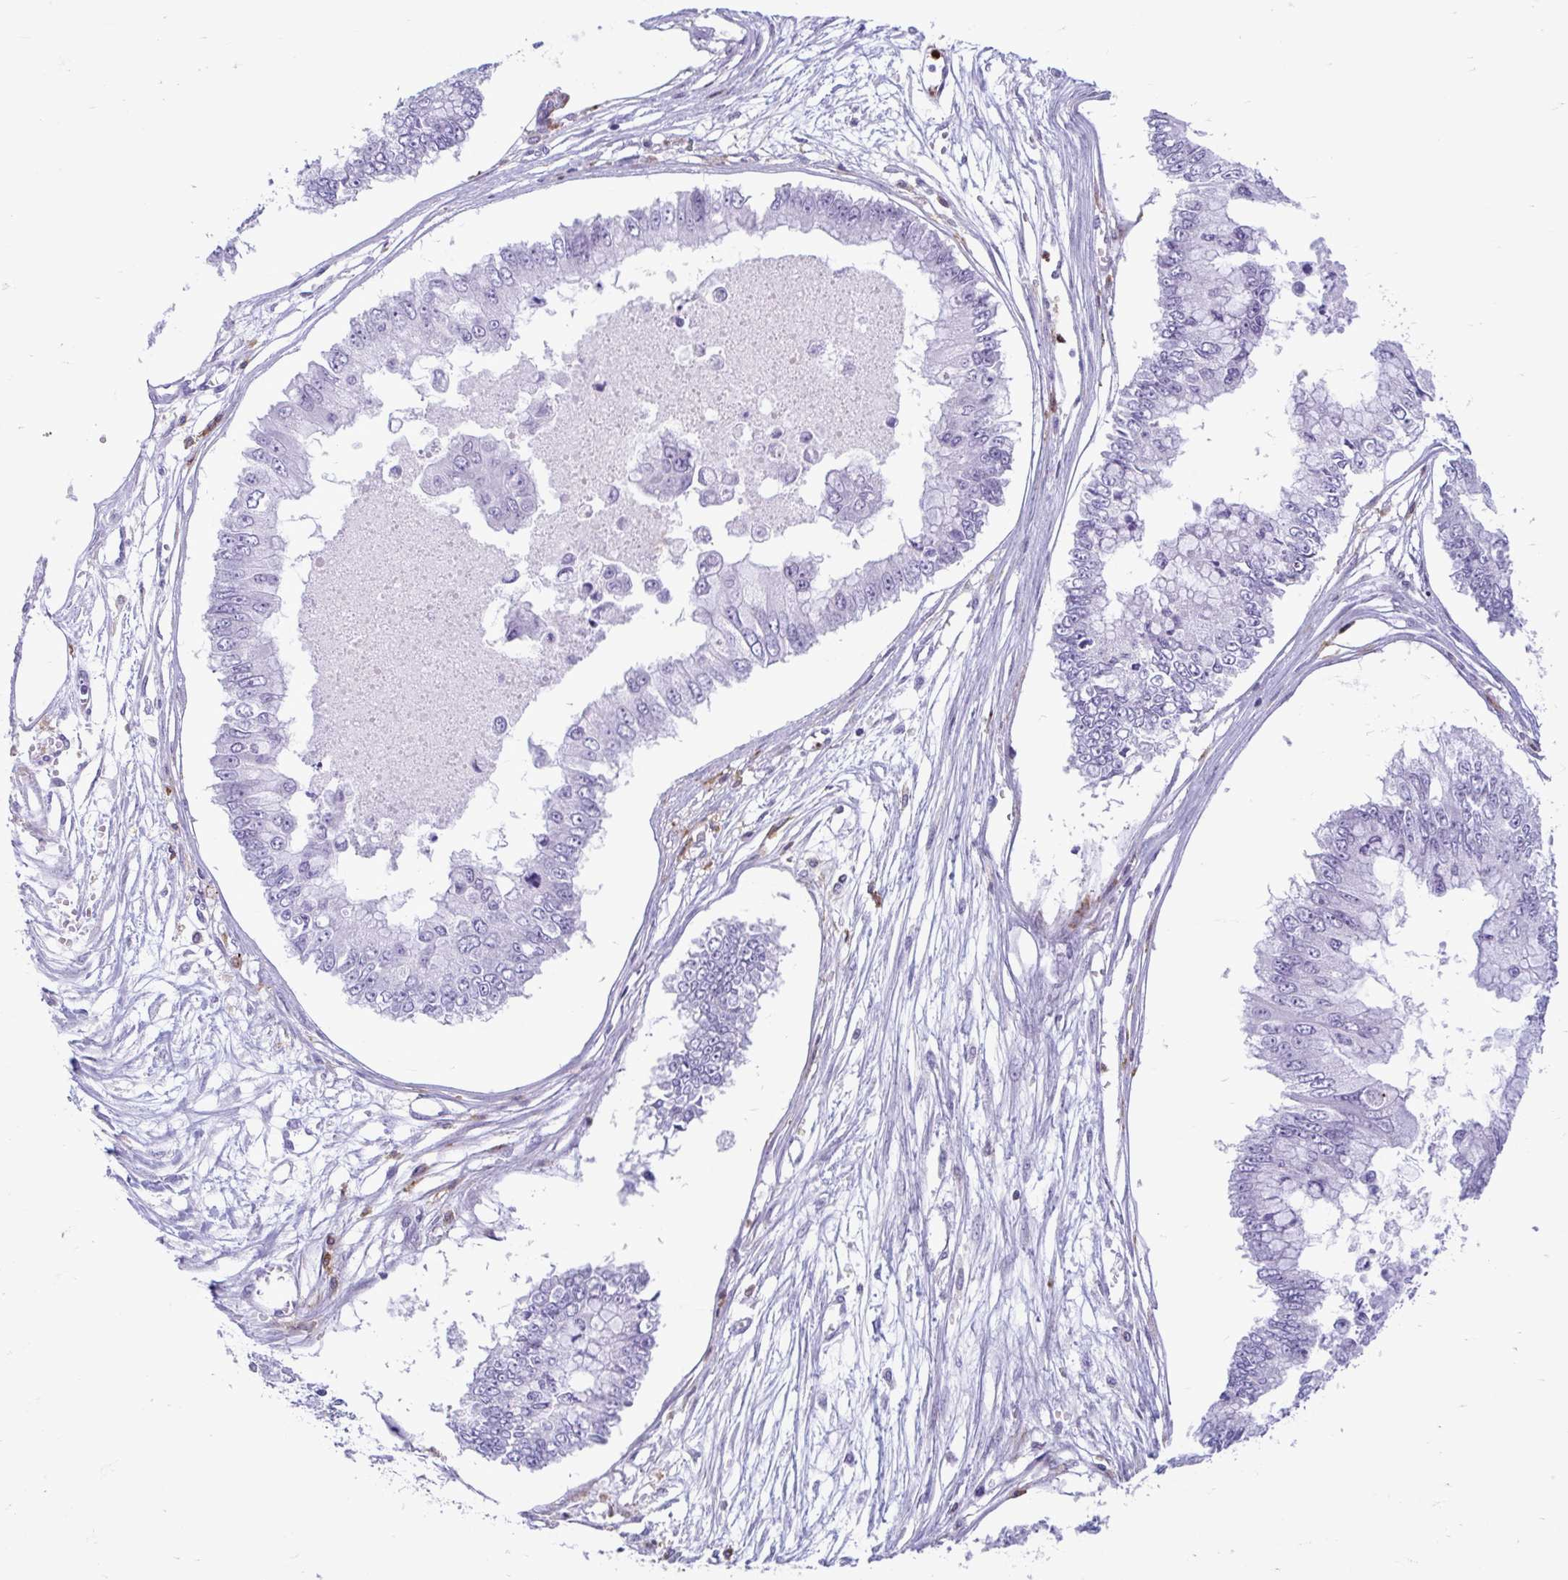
{"staining": {"intensity": "negative", "quantity": "none", "location": "none"}, "tissue": "ovarian cancer", "cell_type": "Tumor cells", "image_type": "cancer", "snomed": [{"axis": "morphology", "description": "Cystadenocarcinoma, mucinous, NOS"}, {"axis": "topography", "description": "Ovary"}], "caption": "IHC histopathology image of neoplastic tissue: mucinous cystadenocarcinoma (ovarian) stained with DAB (3,3'-diaminobenzidine) exhibits no significant protein positivity in tumor cells. (DAB IHC, high magnification).", "gene": "CEP120", "patient": {"sex": "female", "age": 72}}